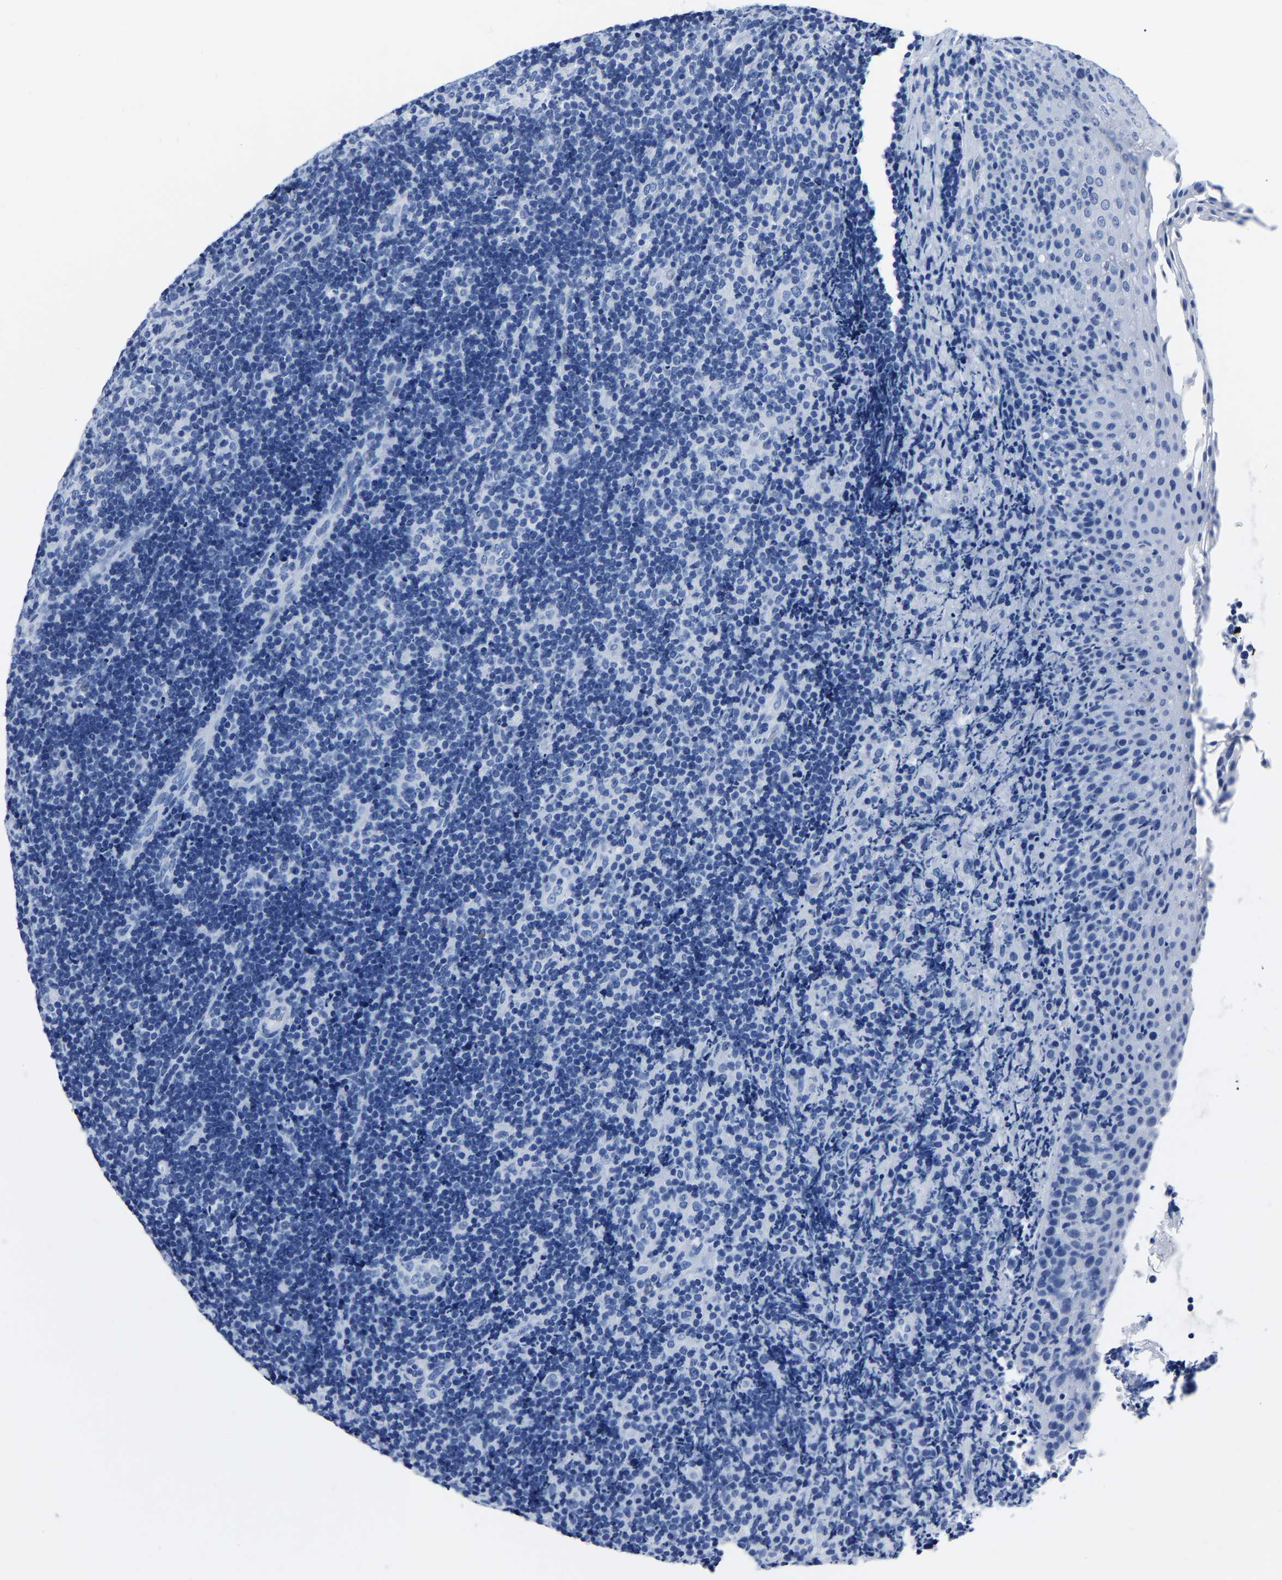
{"staining": {"intensity": "negative", "quantity": "none", "location": "none"}, "tissue": "lymphoma", "cell_type": "Tumor cells", "image_type": "cancer", "snomed": [{"axis": "morphology", "description": "Malignant lymphoma, non-Hodgkin's type, High grade"}, {"axis": "topography", "description": "Tonsil"}], "caption": "This histopathology image is of lymphoma stained with immunohistochemistry (IHC) to label a protein in brown with the nuclei are counter-stained blue. There is no staining in tumor cells.", "gene": "IMPG2", "patient": {"sex": "female", "age": 36}}